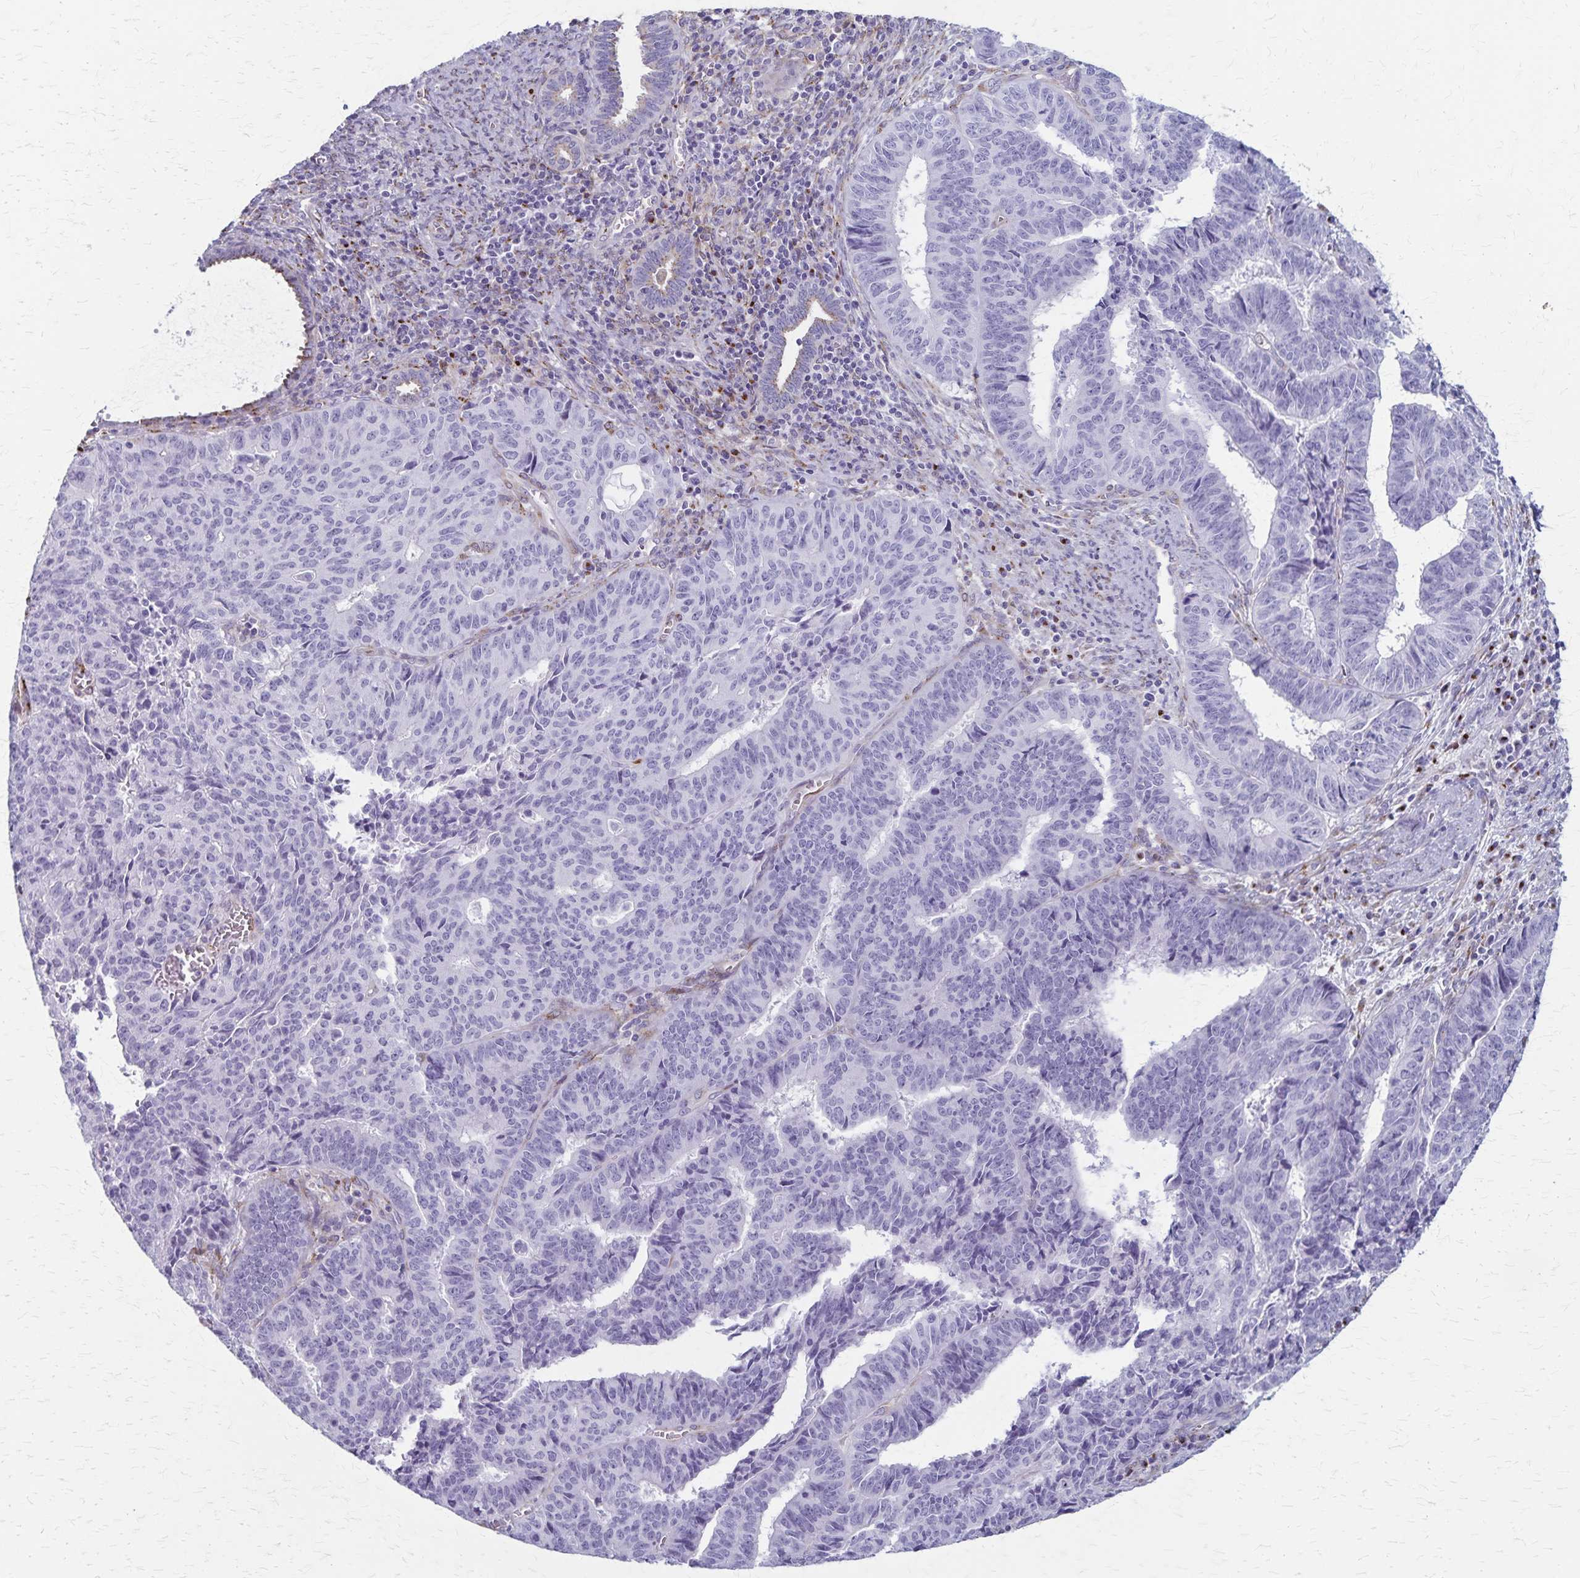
{"staining": {"intensity": "negative", "quantity": "none", "location": "none"}, "tissue": "endometrial cancer", "cell_type": "Tumor cells", "image_type": "cancer", "snomed": [{"axis": "morphology", "description": "Adenocarcinoma, NOS"}, {"axis": "topography", "description": "Endometrium"}], "caption": "Human endometrial adenocarcinoma stained for a protein using immunohistochemistry exhibits no positivity in tumor cells.", "gene": "MCFD2", "patient": {"sex": "female", "age": 65}}